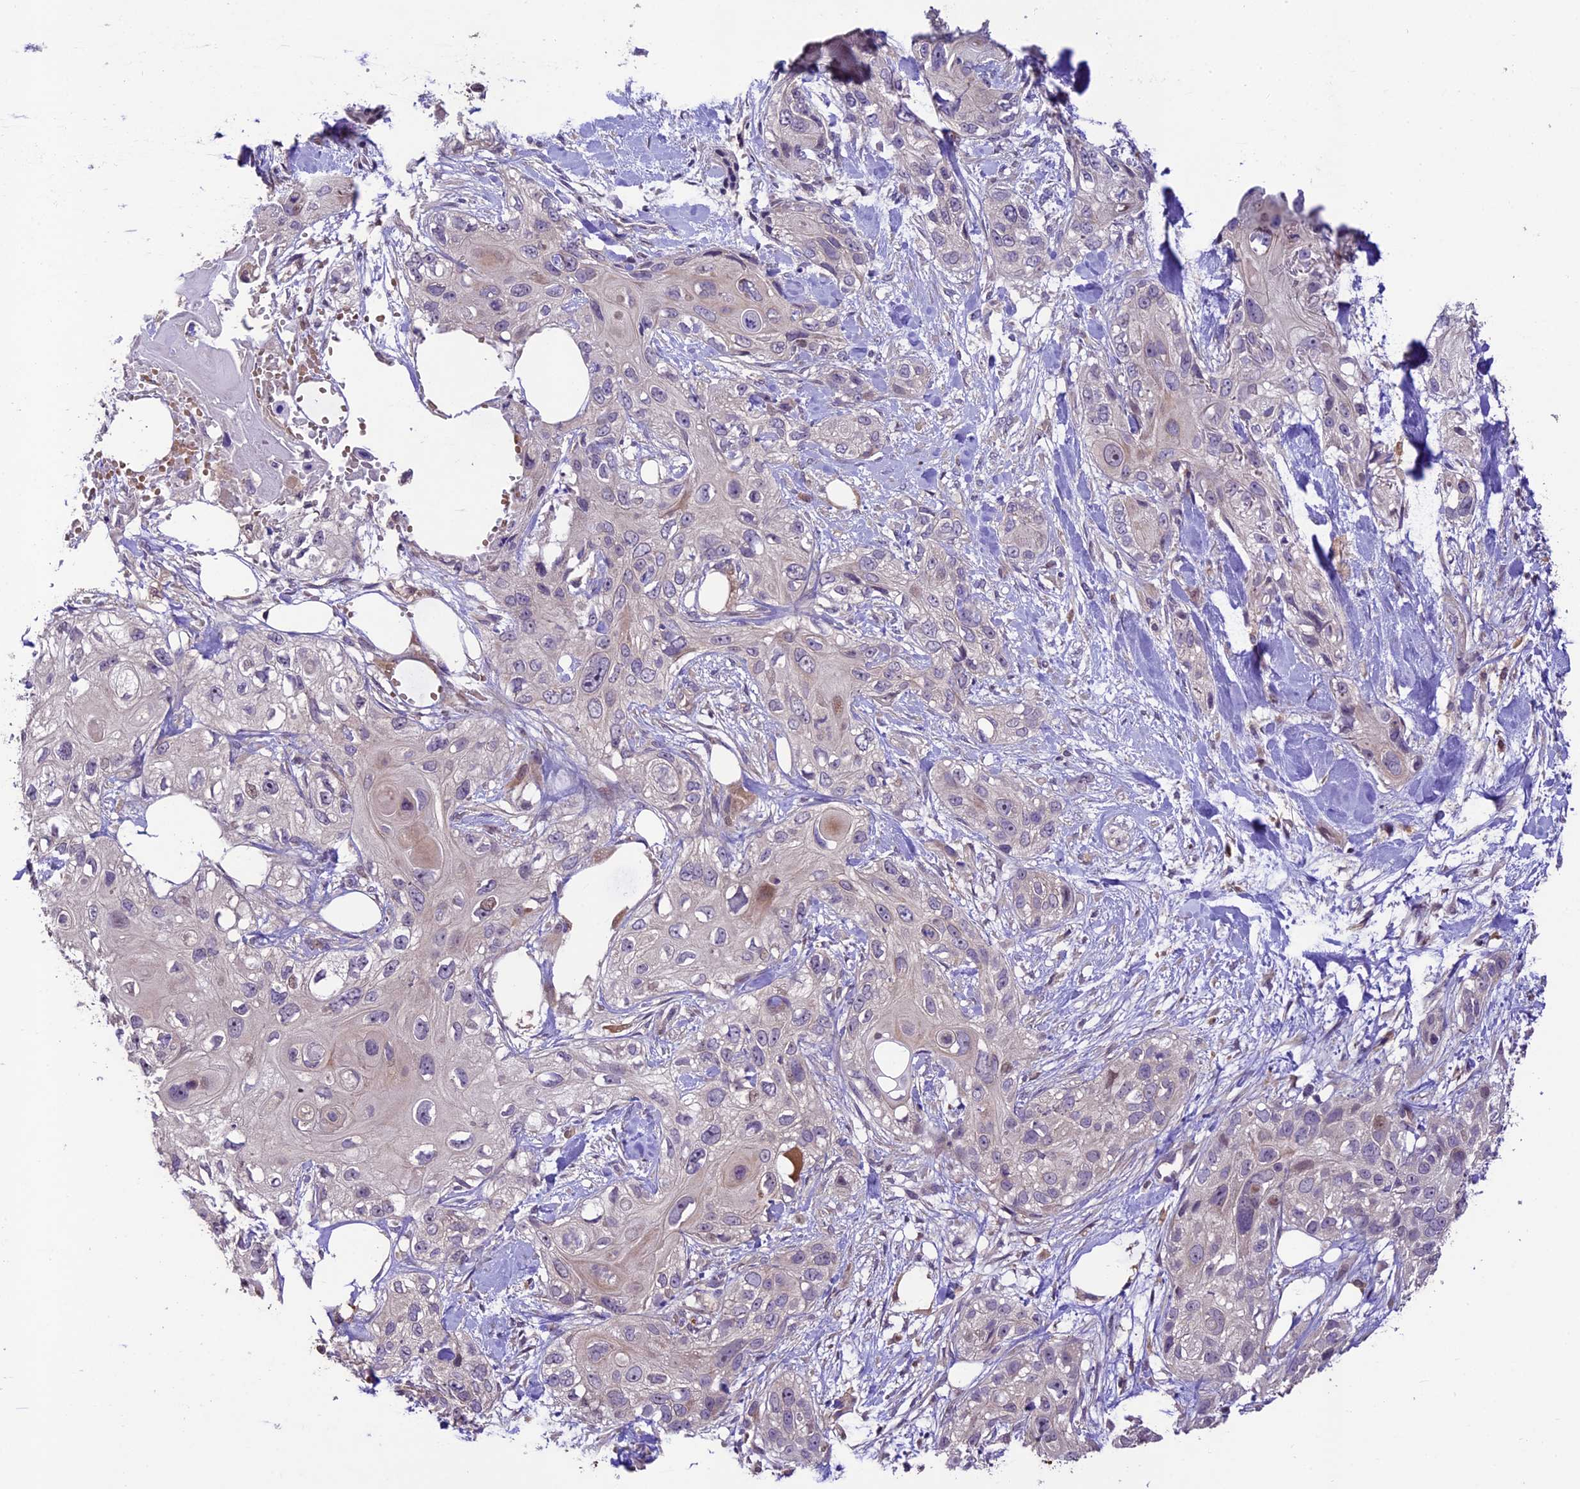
{"staining": {"intensity": "negative", "quantity": "none", "location": "none"}, "tissue": "skin cancer", "cell_type": "Tumor cells", "image_type": "cancer", "snomed": [{"axis": "morphology", "description": "Normal tissue, NOS"}, {"axis": "morphology", "description": "Squamous cell carcinoma, NOS"}, {"axis": "topography", "description": "Skin"}], "caption": "An image of human skin squamous cell carcinoma is negative for staining in tumor cells. (DAB (3,3'-diaminobenzidine) IHC visualized using brightfield microscopy, high magnification).", "gene": "DGKH", "patient": {"sex": "male", "age": 72}}